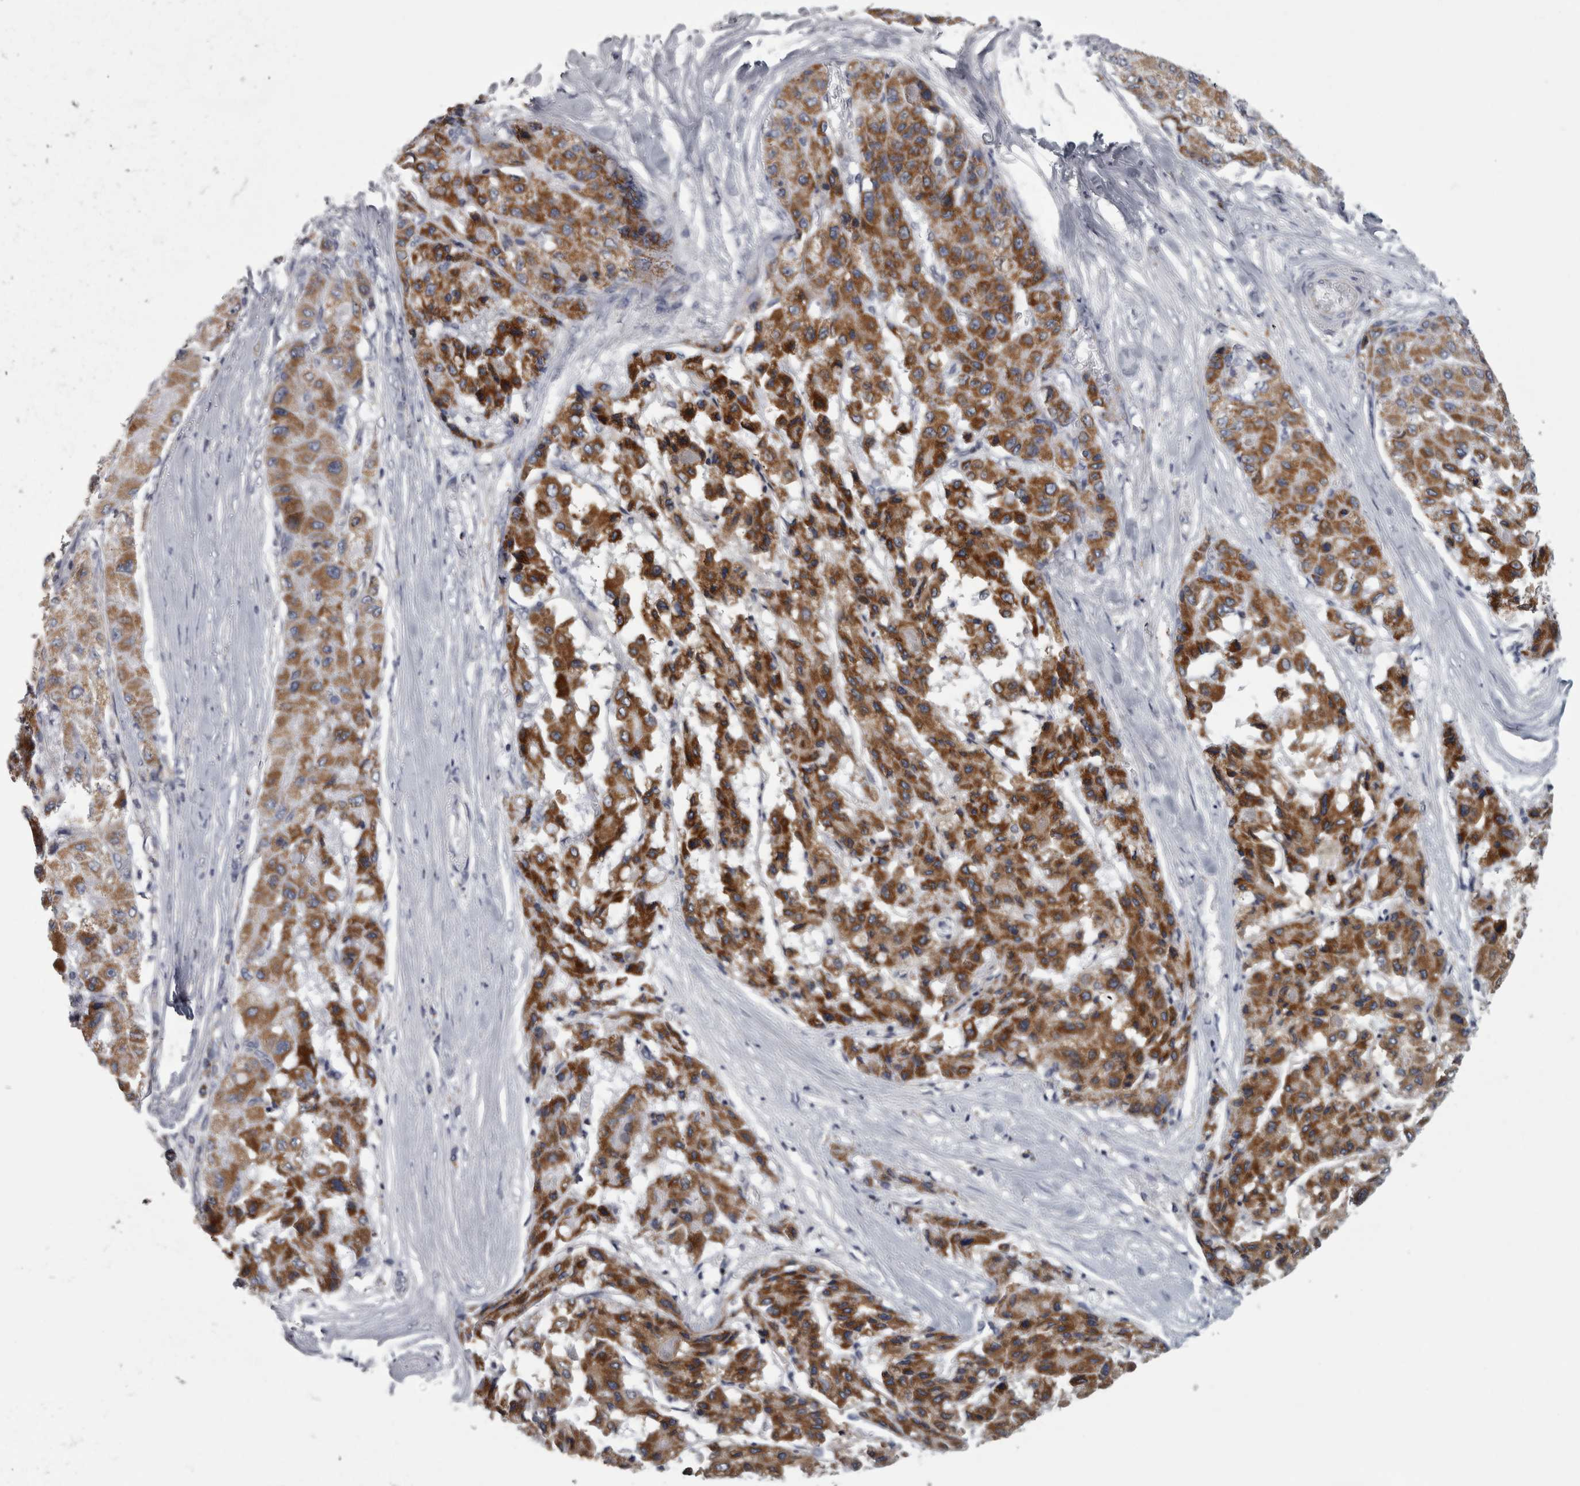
{"staining": {"intensity": "moderate", "quantity": ">75%", "location": "cytoplasmic/membranous"}, "tissue": "liver cancer", "cell_type": "Tumor cells", "image_type": "cancer", "snomed": [{"axis": "morphology", "description": "Carcinoma, Hepatocellular, NOS"}, {"axis": "topography", "description": "Liver"}], "caption": "A high-resolution photomicrograph shows immunohistochemistry (IHC) staining of liver hepatocellular carcinoma, which exhibits moderate cytoplasmic/membranous staining in approximately >75% of tumor cells.", "gene": "DBT", "patient": {"sex": "male", "age": 80}}